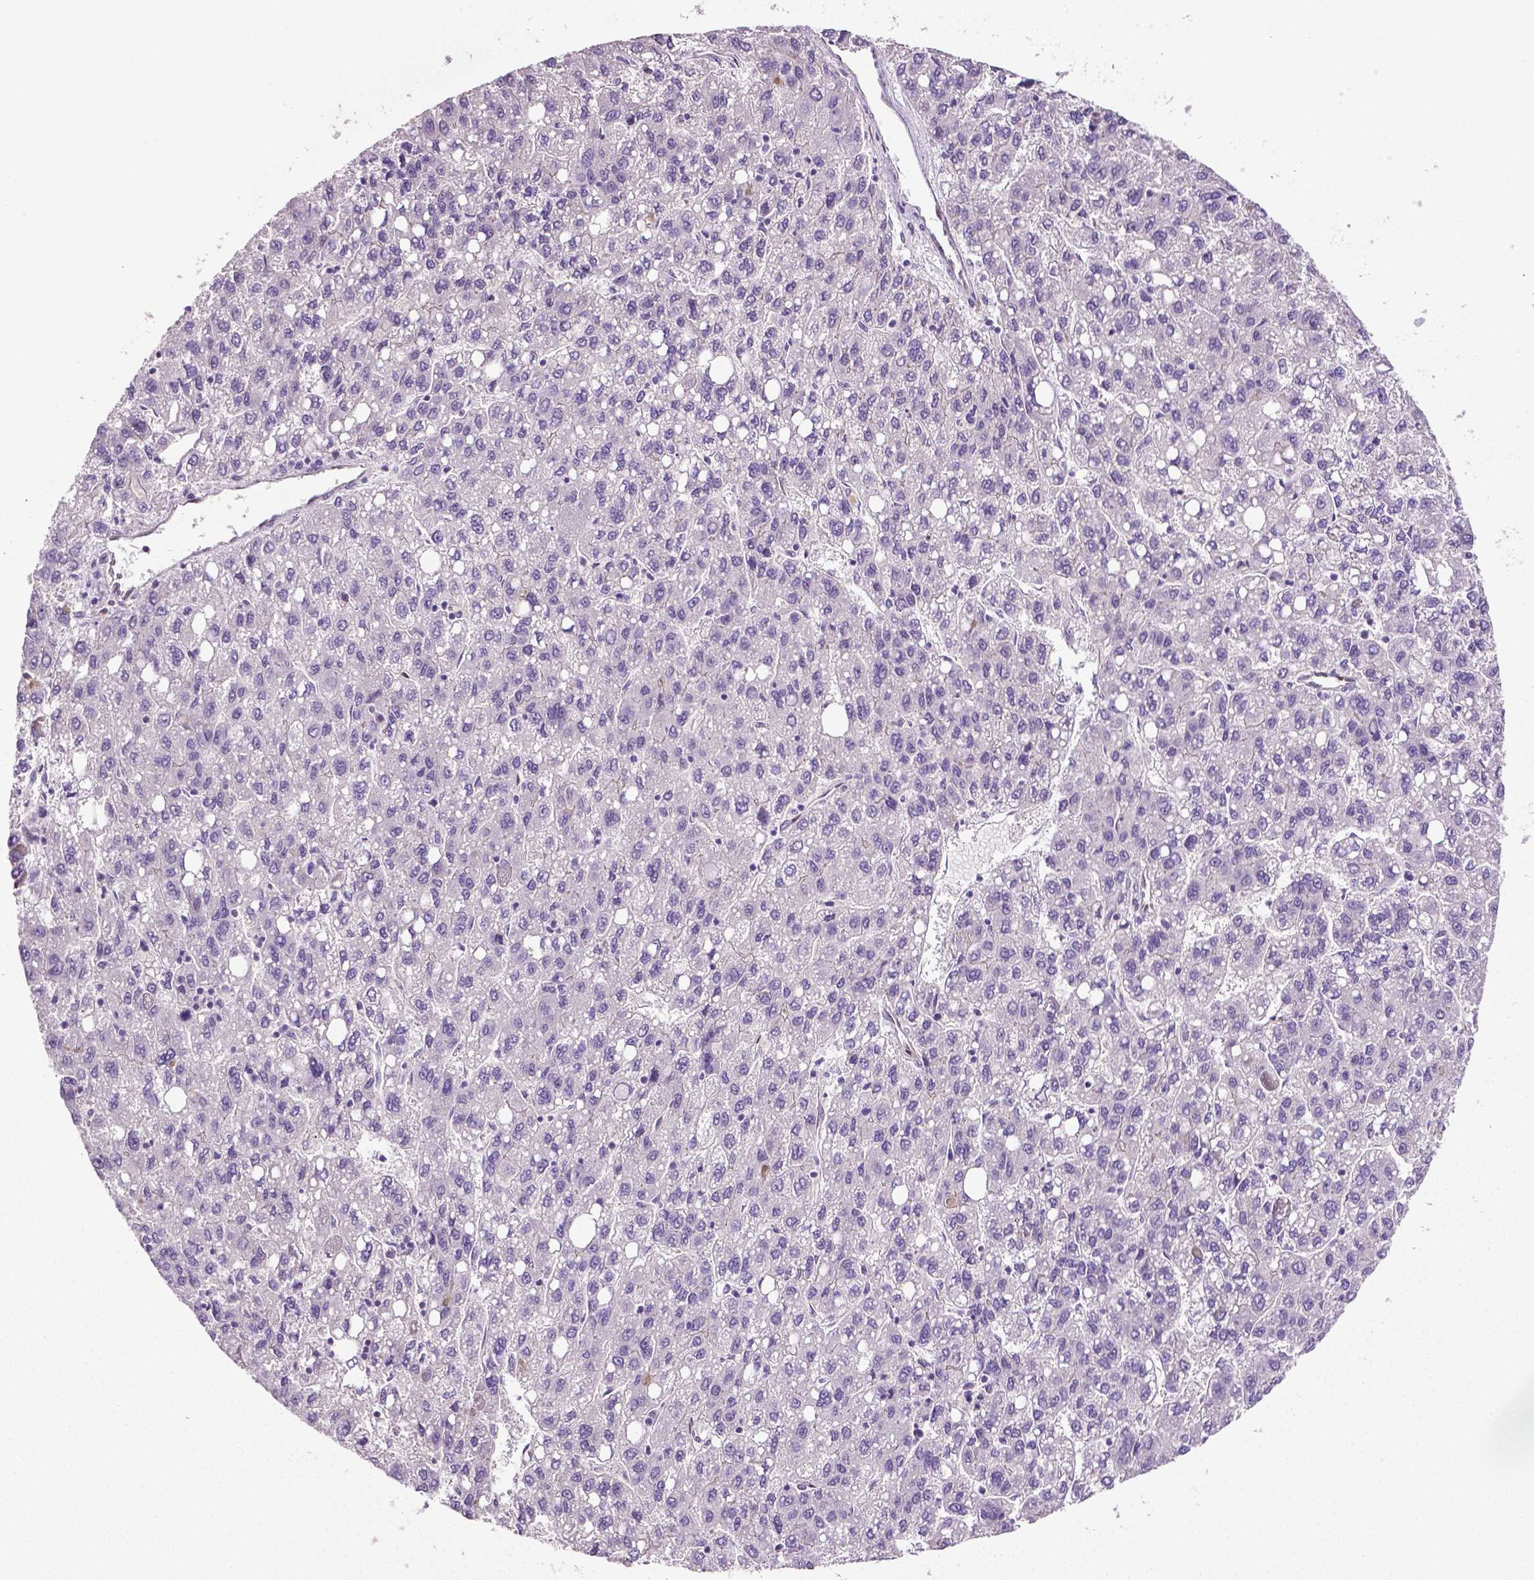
{"staining": {"intensity": "negative", "quantity": "none", "location": "none"}, "tissue": "liver cancer", "cell_type": "Tumor cells", "image_type": "cancer", "snomed": [{"axis": "morphology", "description": "Carcinoma, Hepatocellular, NOS"}, {"axis": "topography", "description": "Liver"}], "caption": "Immunohistochemistry (IHC) image of liver cancer stained for a protein (brown), which reveals no staining in tumor cells. (Brightfield microscopy of DAB (3,3'-diaminobenzidine) immunohistochemistry at high magnification).", "gene": "PTGER3", "patient": {"sex": "female", "age": 82}}